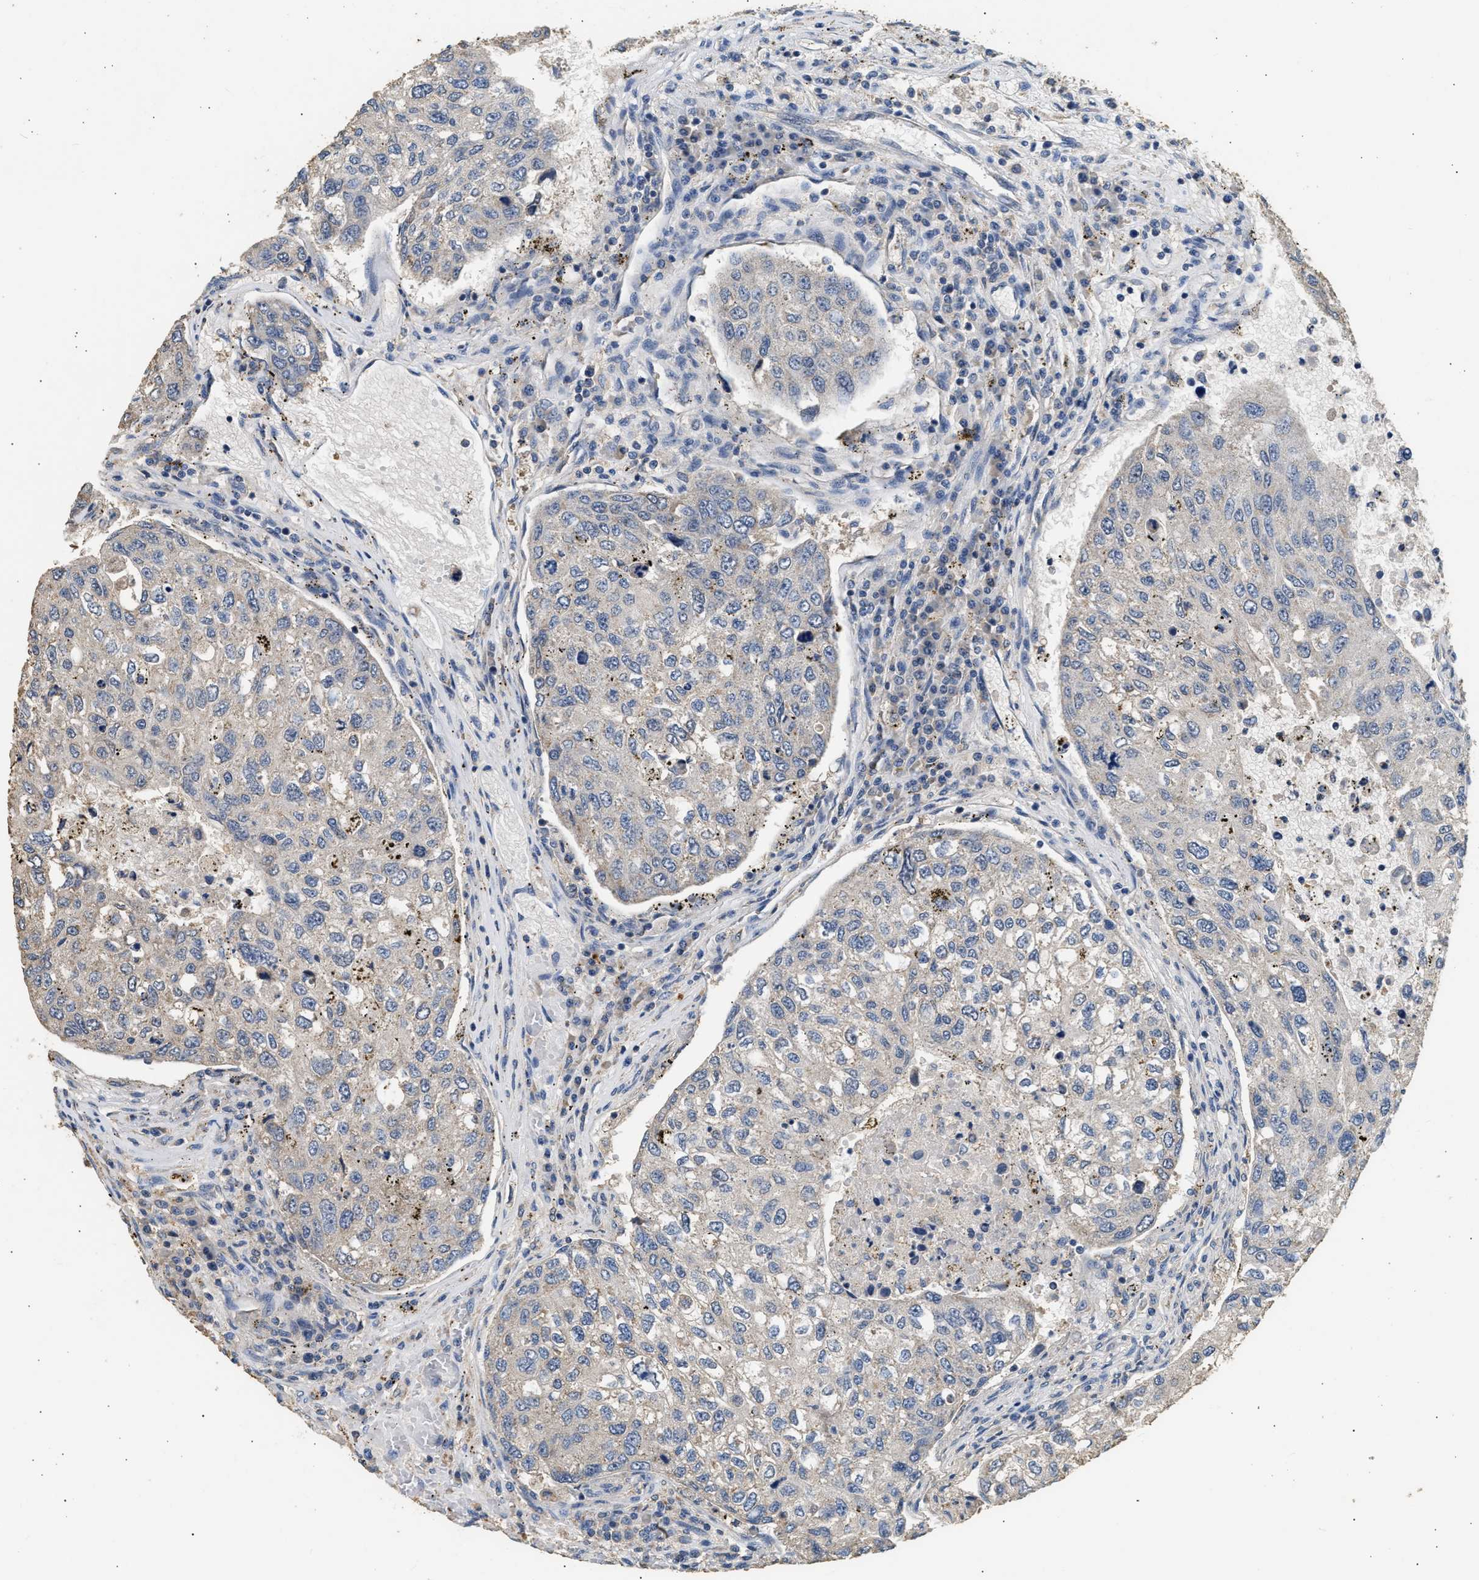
{"staining": {"intensity": "negative", "quantity": "none", "location": "none"}, "tissue": "urothelial cancer", "cell_type": "Tumor cells", "image_type": "cancer", "snomed": [{"axis": "morphology", "description": "Urothelial carcinoma, High grade"}, {"axis": "topography", "description": "Lymph node"}, {"axis": "topography", "description": "Urinary bladder"}], "caption": "This is a photomicrograph of IHC staining of urothelial cancer, which shows no positivity in tumor cells.", "gene": "WDR31", "patient": {"sex": "male", "age": 51}}